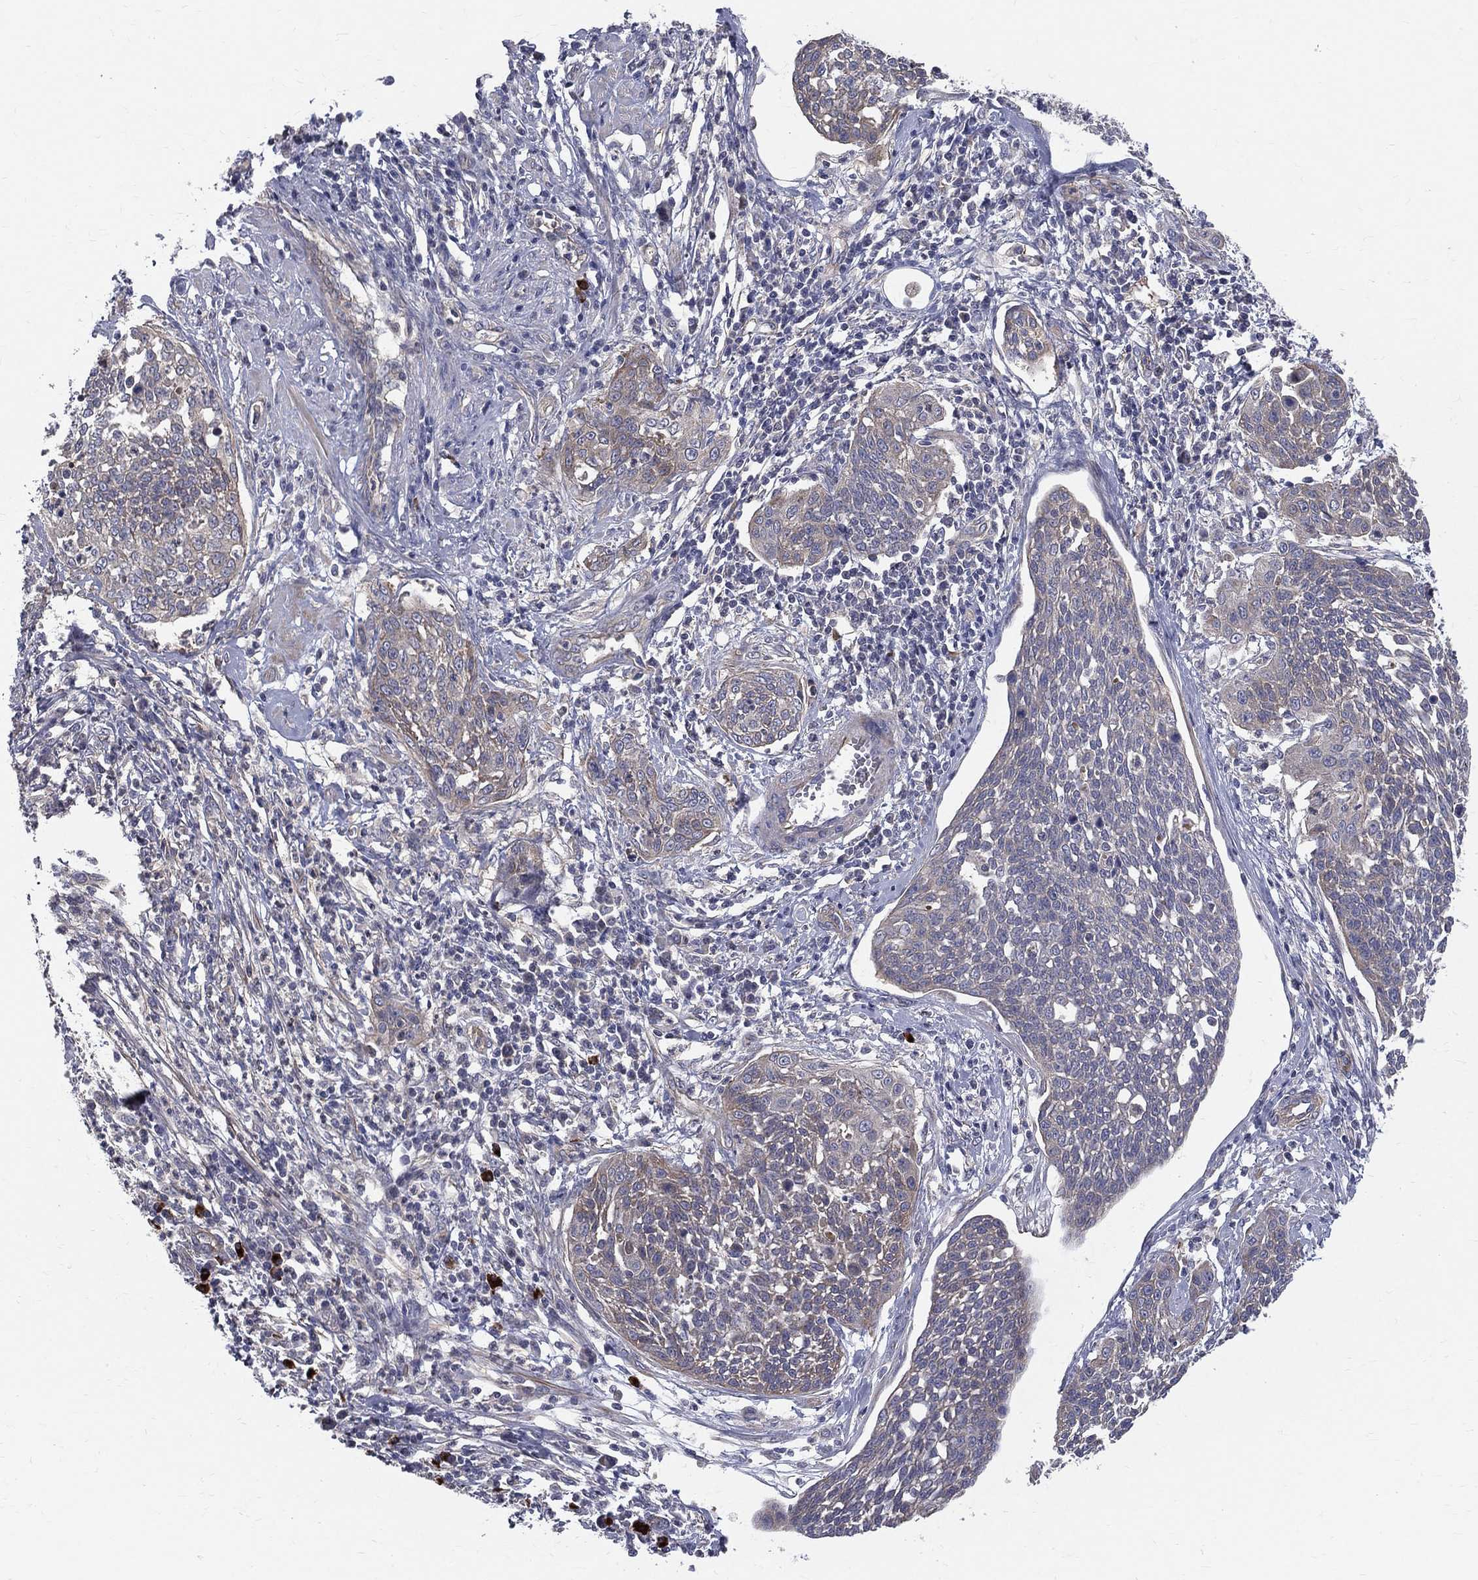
{"staining": {"intensity": "weak", "quantity": "<25%", "location": "cytoplasmic/membranous"}, "tissue": "cervical cancer", "cell_type": "Tumor cells", "image_type": "cancer", "snomed": [{"axis": "morphology", "description": "Squamous cell carcinoma, NOS"}, {"axis": "topography", "description": "Cervix"}], "caption": "High magnification brightfield microscopy of cervical cancer (squamous cell carcinoma) stained with DAB (3,3'-diaminobenzidine) (brown) and counterstained with hematoxylin (blue): tumor cells show no significant positivity.", "gene": "POMZP3", "patient": {"sex": "female", "age": 34}}